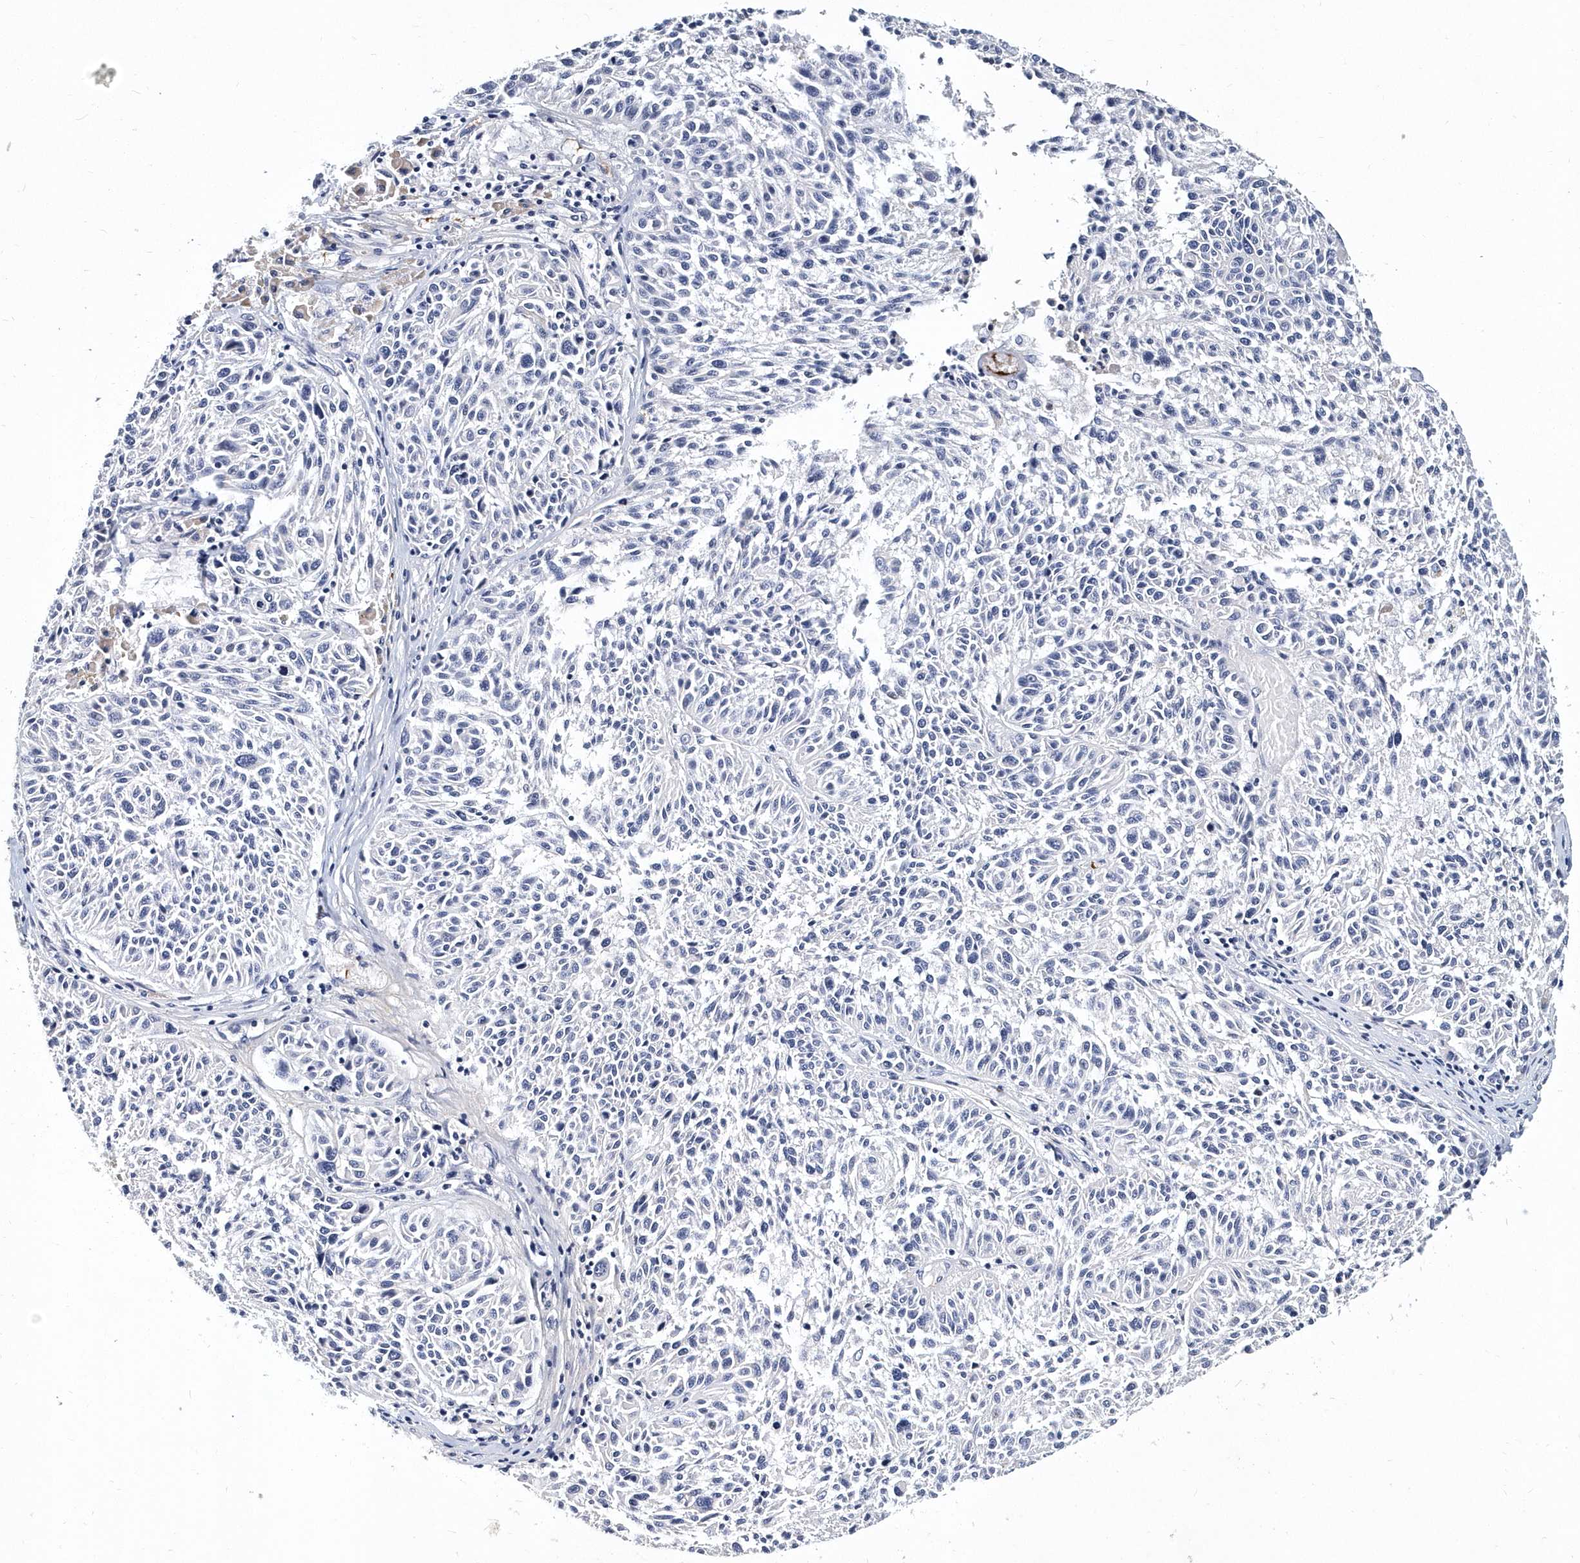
{"staining": {"intensity": "negative", "quantity": "none", "location": "none"}, "tissue": "melanoma", "cell_type": "Tumor cells", "image_type": "cancer", "snomed": [{"axis": "morphology", "description": "Malignant melanoma, NOS"}, {"axis": "topography", "description": "Skin"}], "caption": "IHC micrograph of malignant melanoma stained for a protein (brown), which shows no expression in tumor cells. (Brightfield microscopy of DAB (3,3'-diaminobenzidine) immunohistochemistry (IHC) at high magnification).", "gene": "ITGA2B", "patient": {"sex": "male", "age": 53}}